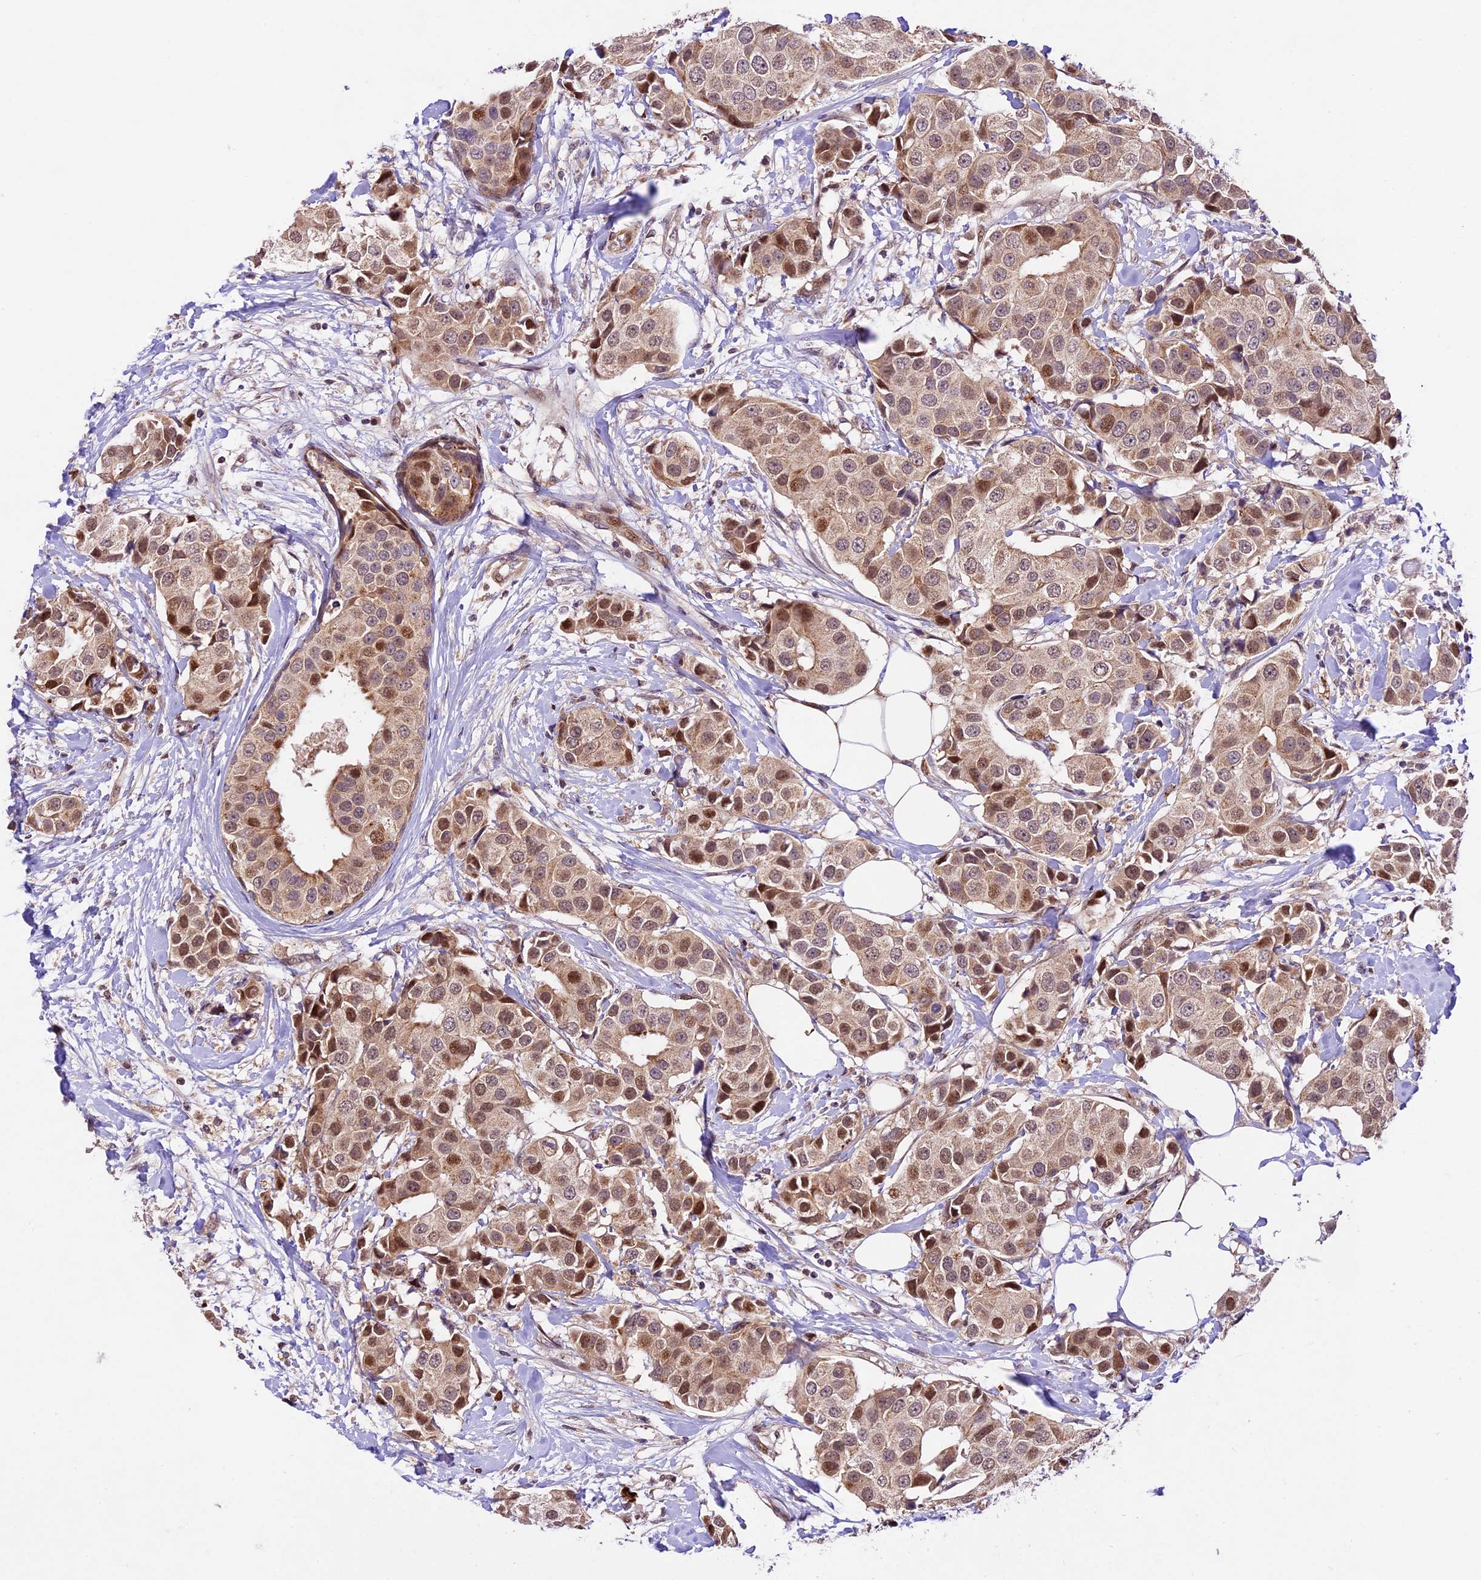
{"staining": {"intensity": "moderate", "quantity": ">75%", "location": "cytoplasmic/membranous,nuclear"}, "tissue": "breast cancer", "cell_type": "Tumor cells", "image_type": "cancer", "snomed": [{"axis": "morphology", "description": "Normal tissue, NOS"}, {"axis": "morphology", "description": "Duct carcinoma"}, {"axis": "topography", "description": "Breast"}], "caption": "Protein positivity by IHC displays moderate cytoplasmic/membranous and nuclear expression in about >75% of tumor cells in intraductal carcinoma (breast).", "gene": "CCSER1", "patient": {"sex": "female", "age": 39}}